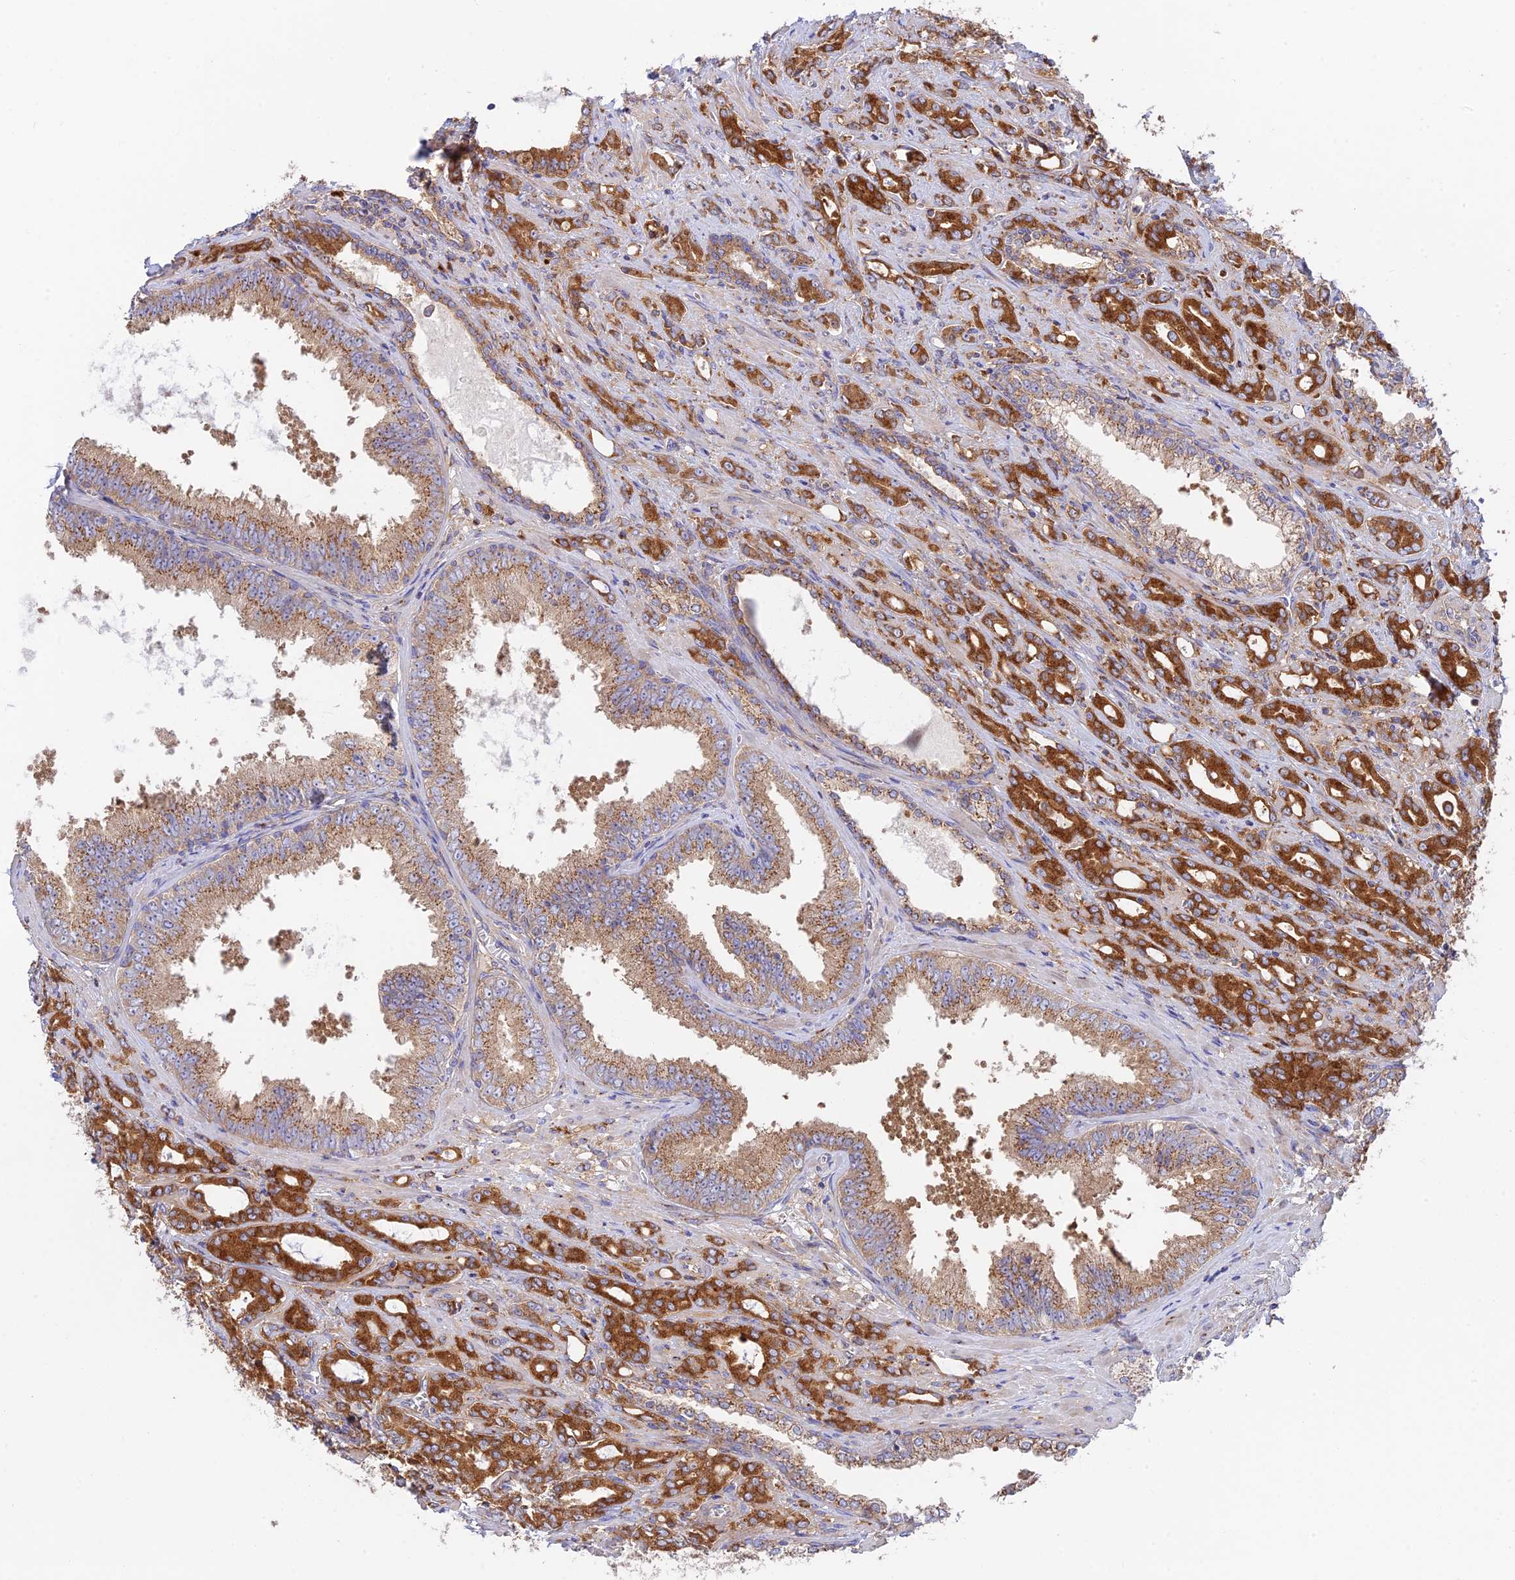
{"staining": {"intensity": "strong", "quantity": ">75%", "location": "cytoplasmic/membranous"}, "tissue": "prostate cancer", "cell_type": "Tumor cells", "image_type": "cancer", "snomed": [{"axis": "morphology", "description": "Adenocarcinoma, High grade"}, {"axis": "topography", "description": "Prostate"}], "caption": "A brown stain shows strong cytoplasmic/membranous staining of a protein in prostate high-grade adenocarcinoma tumor cells. The protein is stained brown, and the nuclei are stained in blue (DAB (3,3'-diaminobenzidine) IHC with brightfield microscopy, high magnification).", "gene": "GOLGA3", "patient": {"sex": "male", "age": 72}}